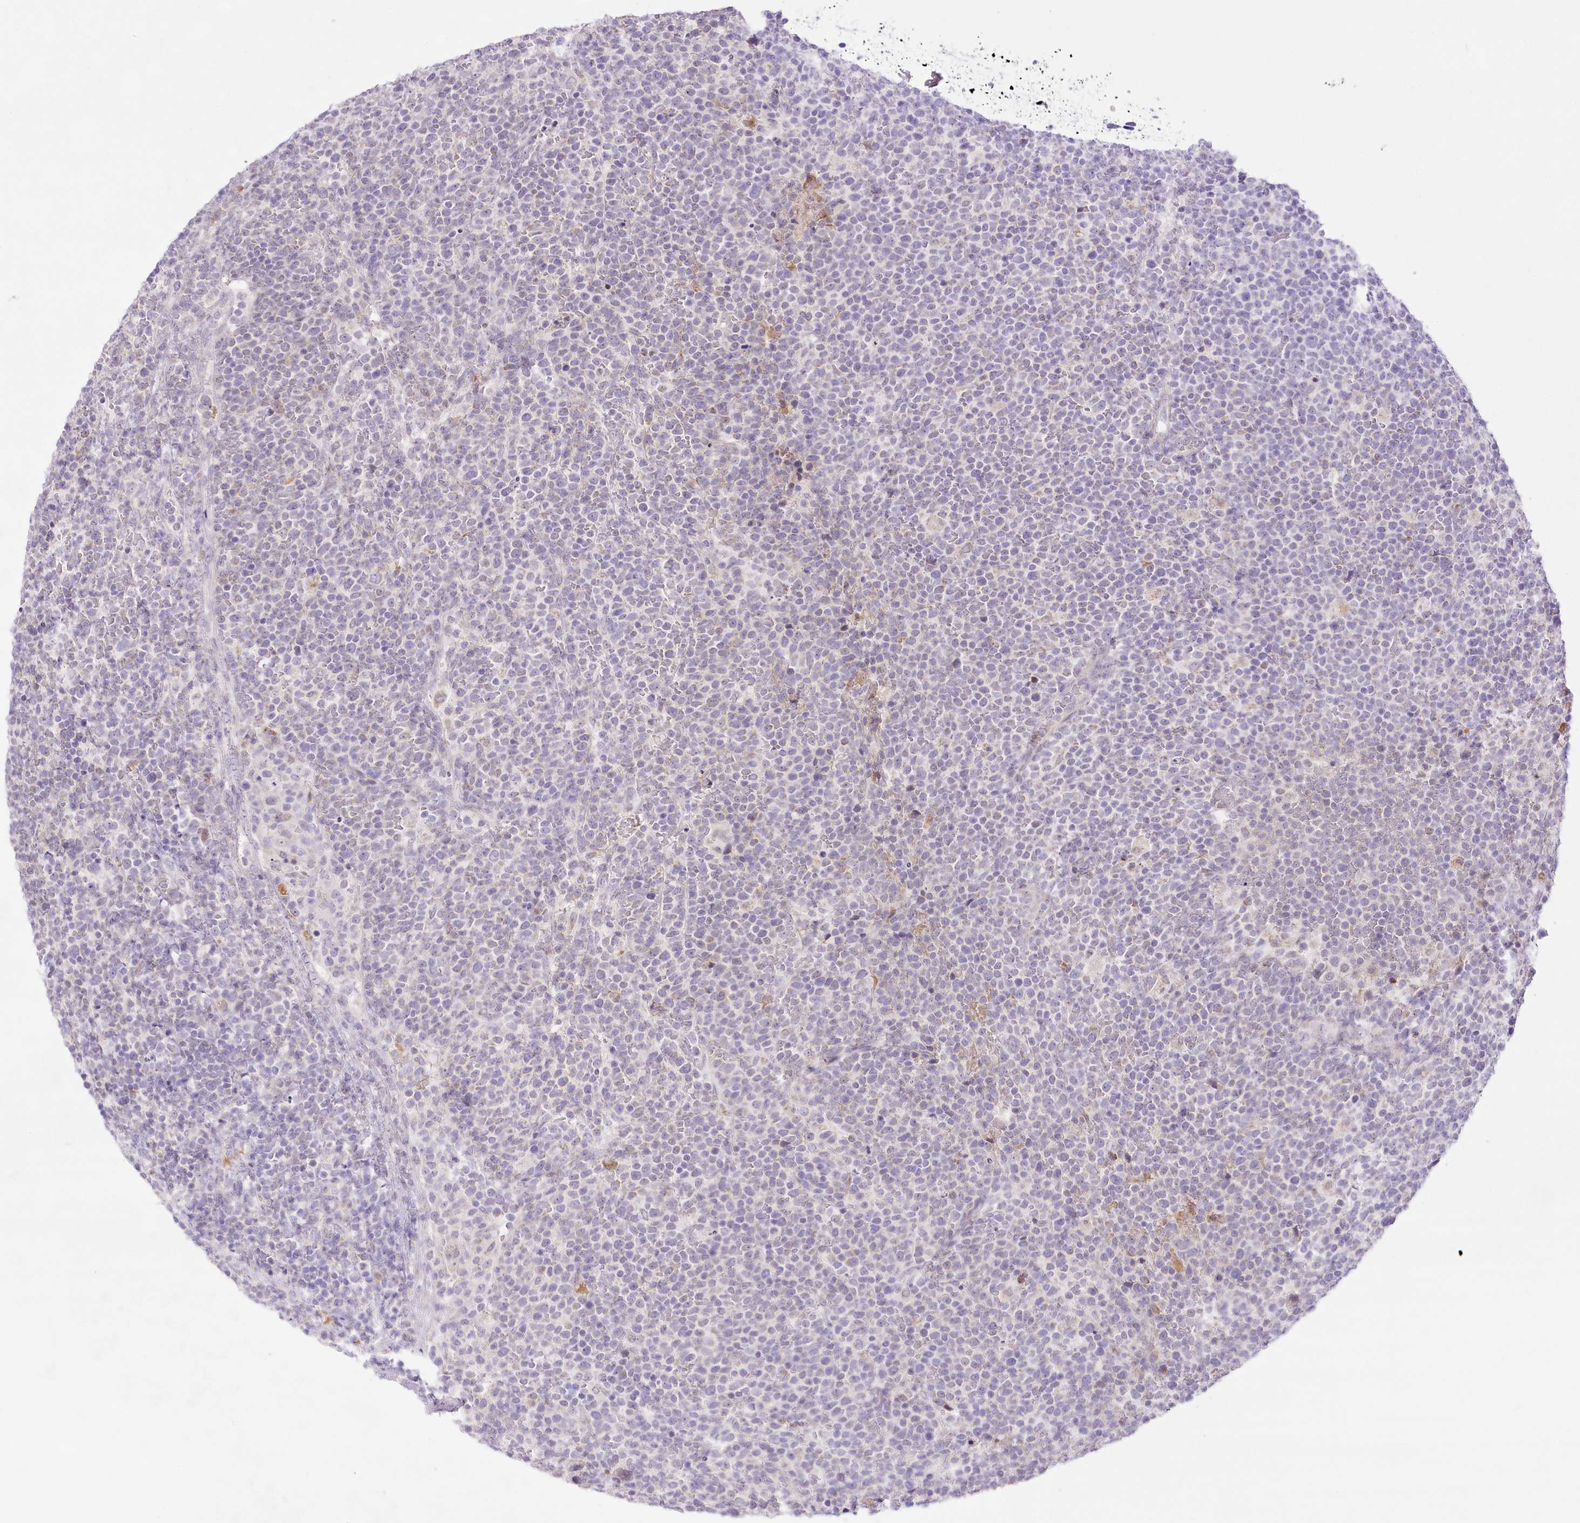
{"staining": {"intensity": "negative", "quantity": "none", "location": "none"}, "tissue": "lymphoma", "cell_type": "Tumor cells", "image_type": "cancer", "snomed": [{"axis": "morphology", "description": "Malignant lymphoma, non-Hodgkin's type, High grade"}, {"axis": "topography", "description": "Lymph node"}], "caption": "High magnification brightfield microscopy of high-grade malignant lymphoma, non-Hodgkin's type stained with DAB (brown) and counterstained with hematoxylin (blue): tumor cells show no significant staining.", "gene": "CCDC30", "patient": {"sex": "male", "age": 61}}